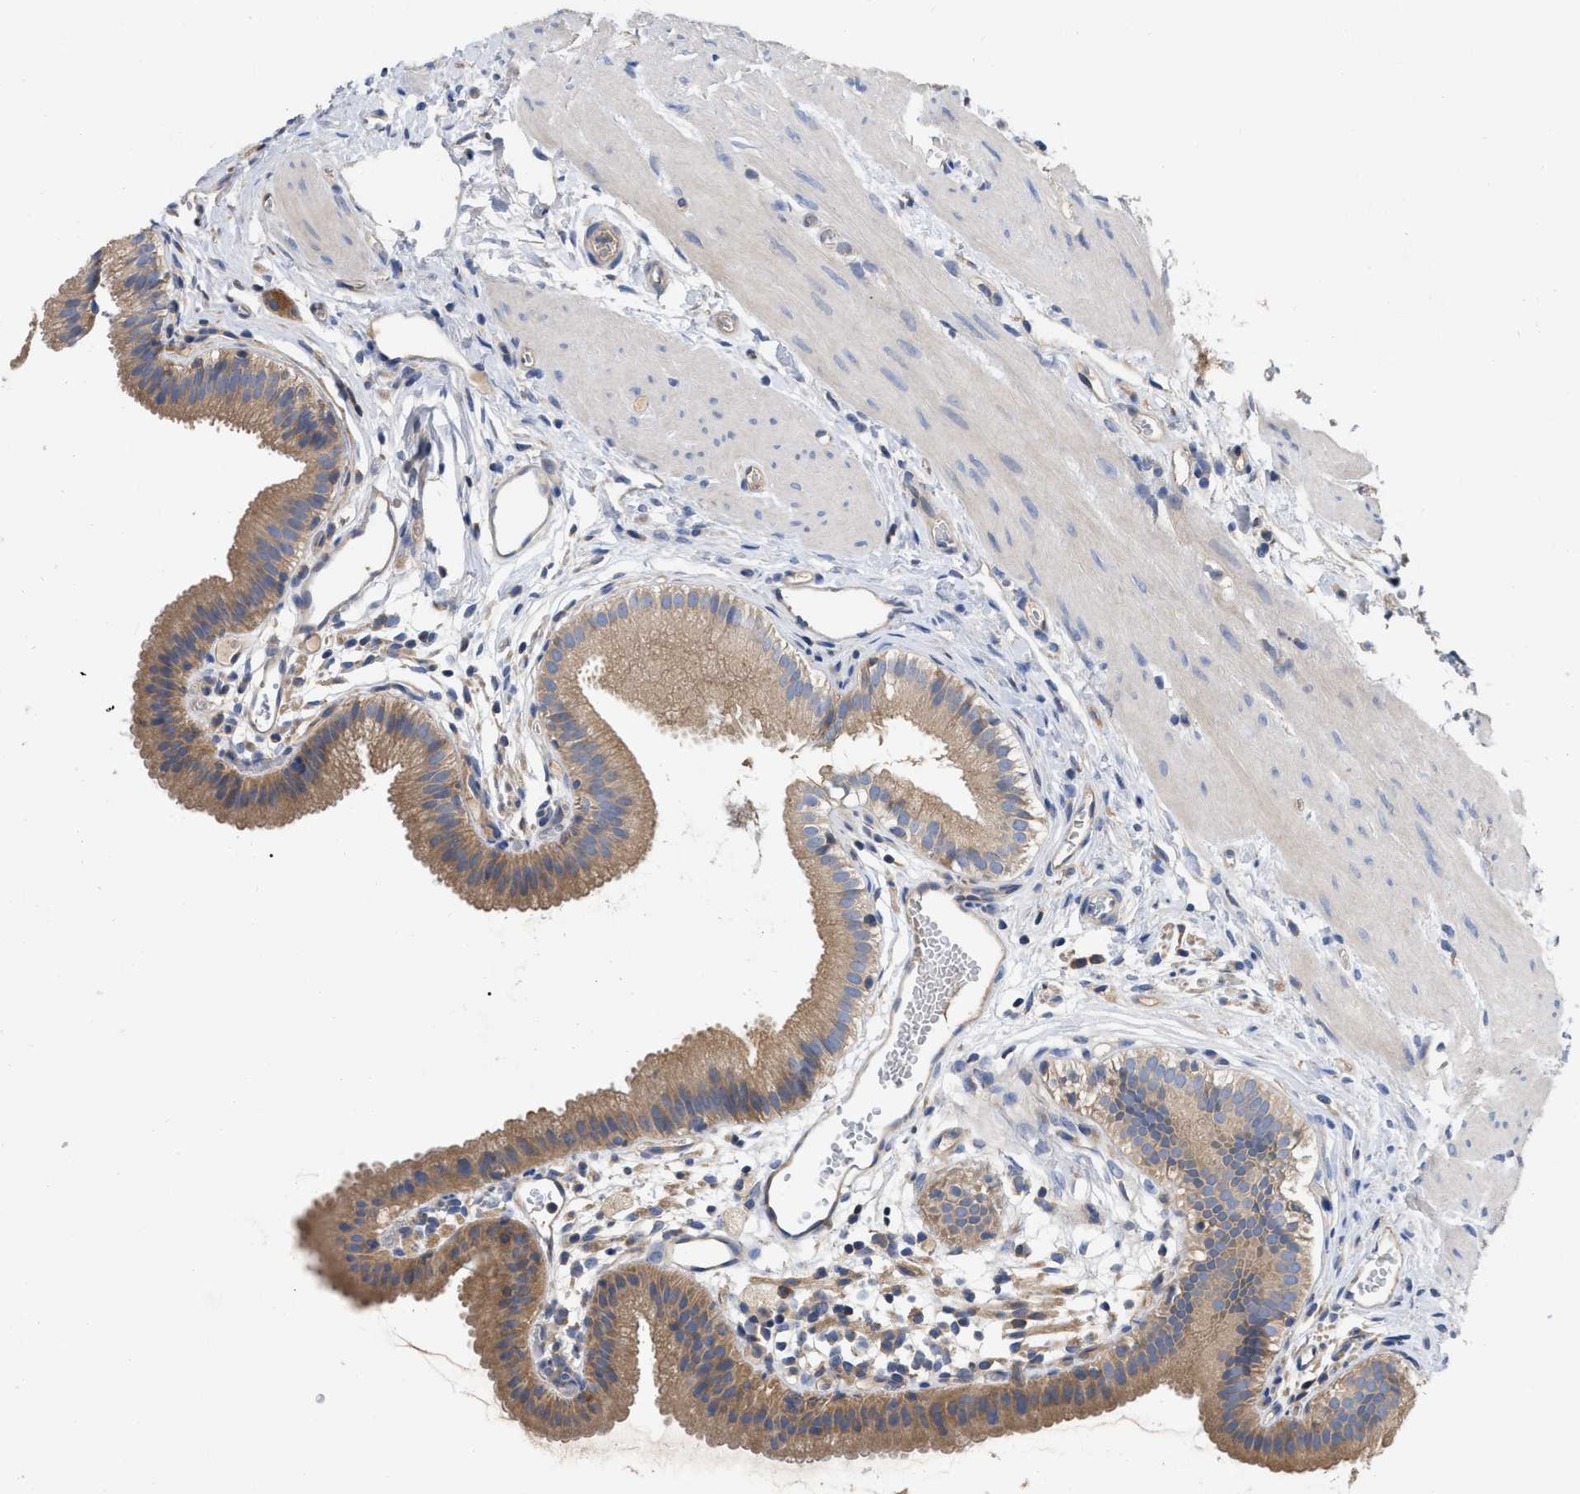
{"staining": {"intensity": "moderate", "quantity": ">75%", "location": "cytoplasmic/membranous"}, "tissue": "gallbladder", "cell_type": "Glandular cells", "image_type": "normal", "snomed": [{"axis": "morphology", "description": "Normal tissue, NOS"}, {"axis": "topography", "description": "Gallbladder"}], "caption": "This is a histology image of IHC staining of normal gallbladder, which shows moderate expression in the cytoplasmic/membranous of glandular cells.", "gene": "RAP1GDS1", "patient": {"sex": "female", "age": 26}}